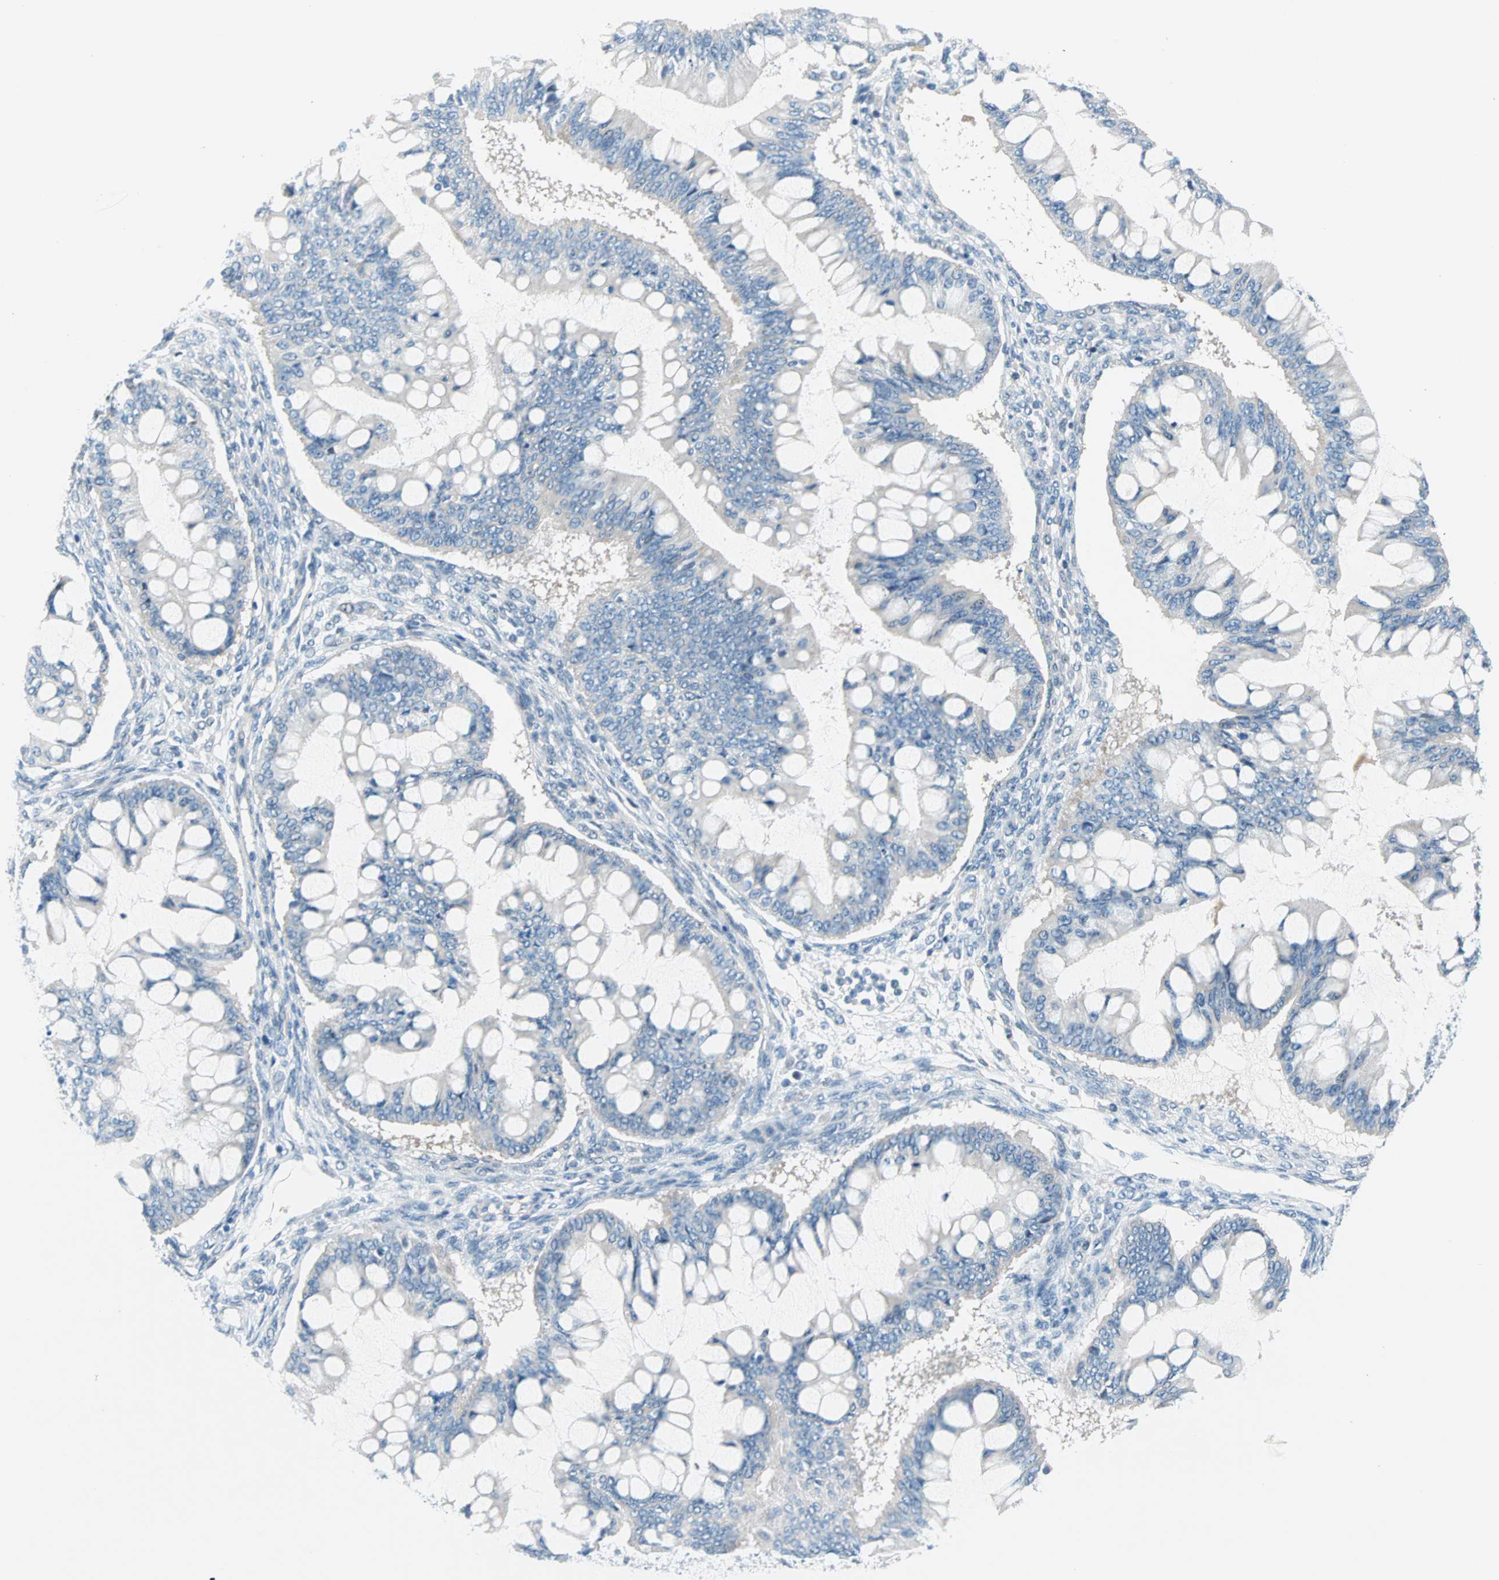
{"staining": {"intensity": "negative", "quantity": "none", "location": "none"}, "tissue": "ovarian cancer", "cell_type": "Tumor cells", "image_type": "cancer", "snomed": [{"axis": "morphology", "description": "Cystadenocarcinoma, mucinous, NOS"}, {"axis": "topography", "description": "Ovary"}], "caption": "Immunohistochemical staining of human ovarian mucinous cystadenocarcinoma demonstrates no significant expression in tumor cells.", "gene": "TMEM163", "patient": {"sex": "female", "age": 73}}